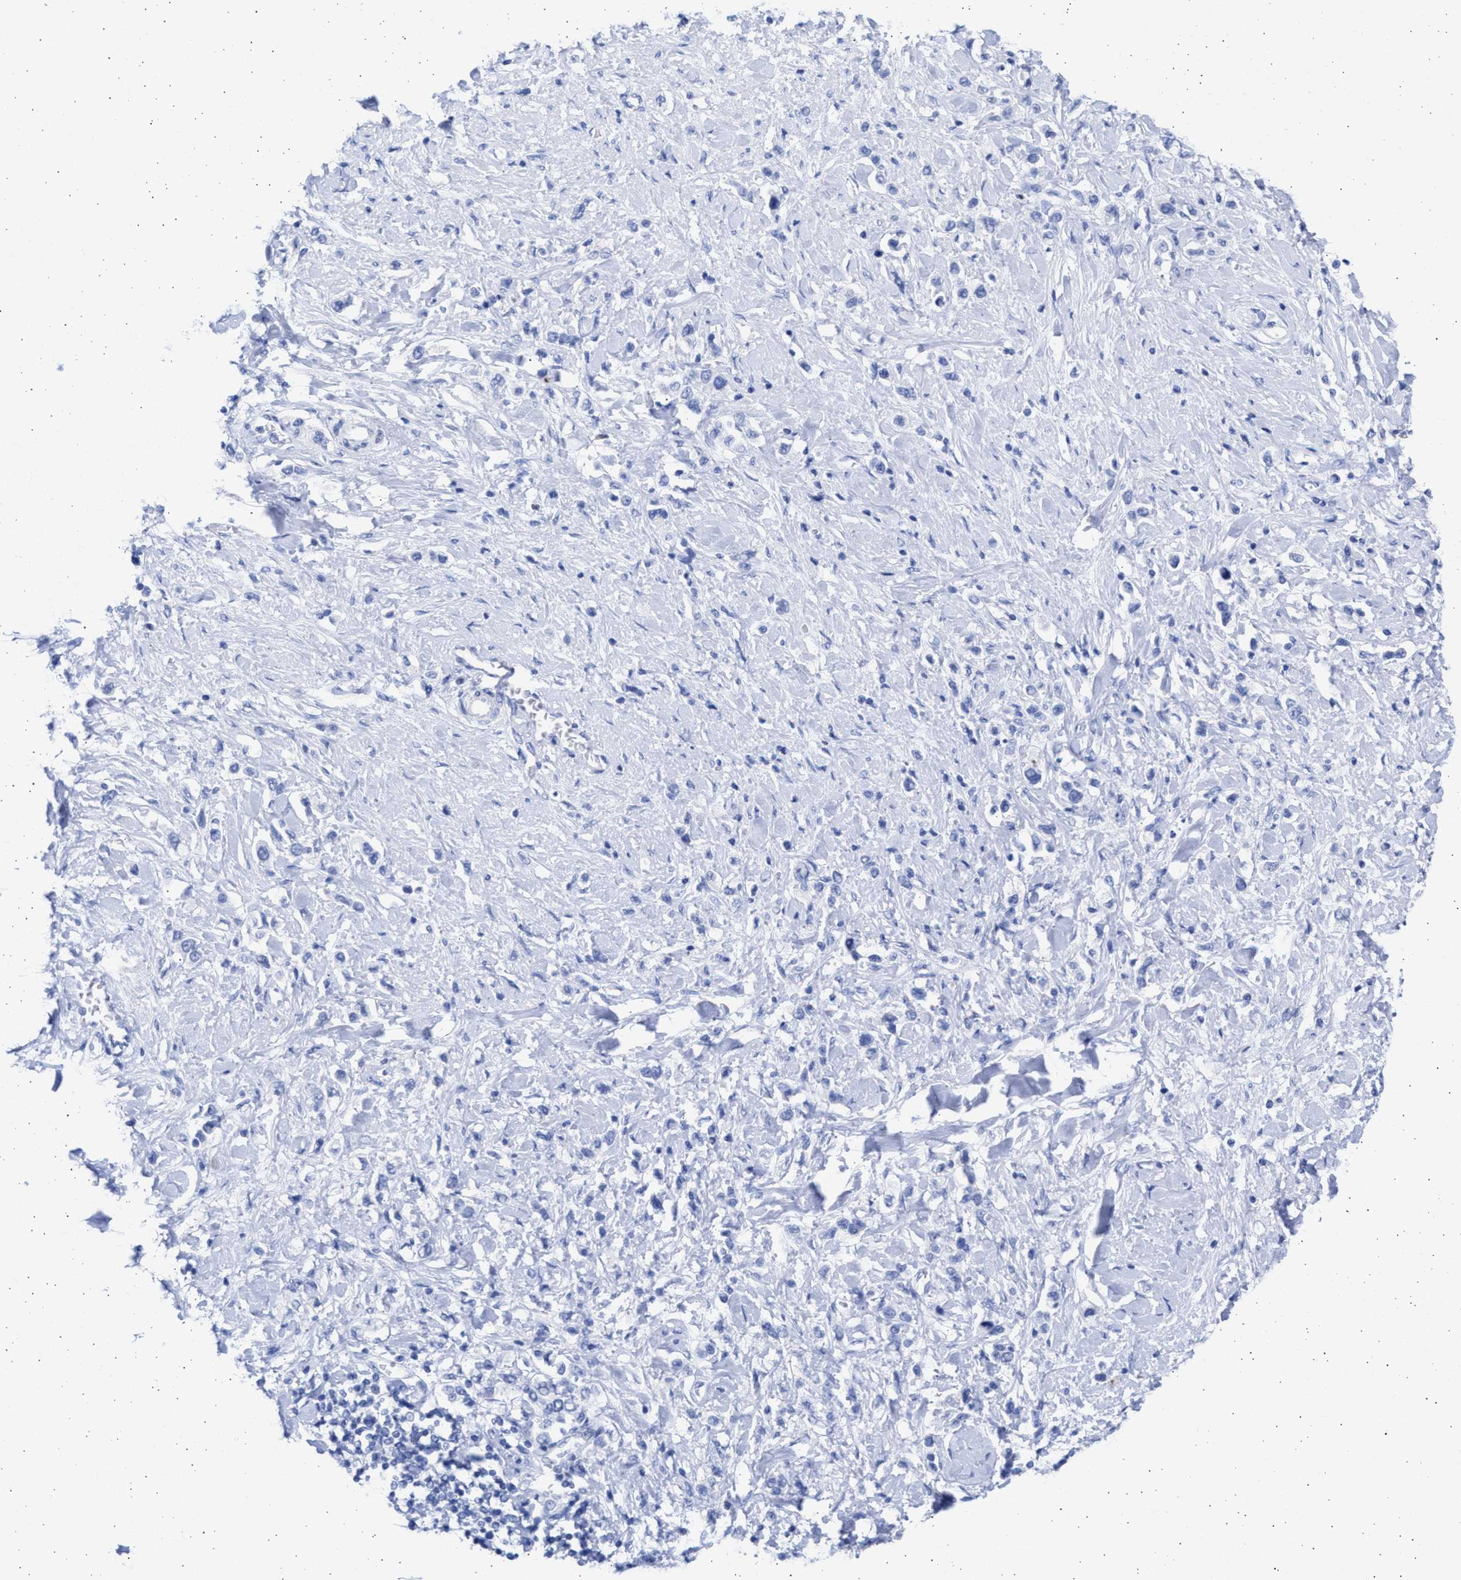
{"staining": {"intensity": "negative", "quantity": "none", "location": "none"}, "tissue": "stomach cancer", "cell_type": "Tumor cells", "image_type": "cancer", "snomed": [{"axis": "morphology", "description": "Normal tissue, NOS"}, {"axis": "morphology", "description": "Adenocarcinoma, NOS"}, {"axis": "topography", "description": "Stomach, upper"}, {"axis": "topography", "description": "Stomach"}], "caption": "Micrograph shows no significant protein staining in tumor cells of stomach cancer (adenocarcinoma). (DAB IHC with hematoxylin counter stain).", "gene": "ALDOC", "patient": {"sex": "female", "age": 65}}